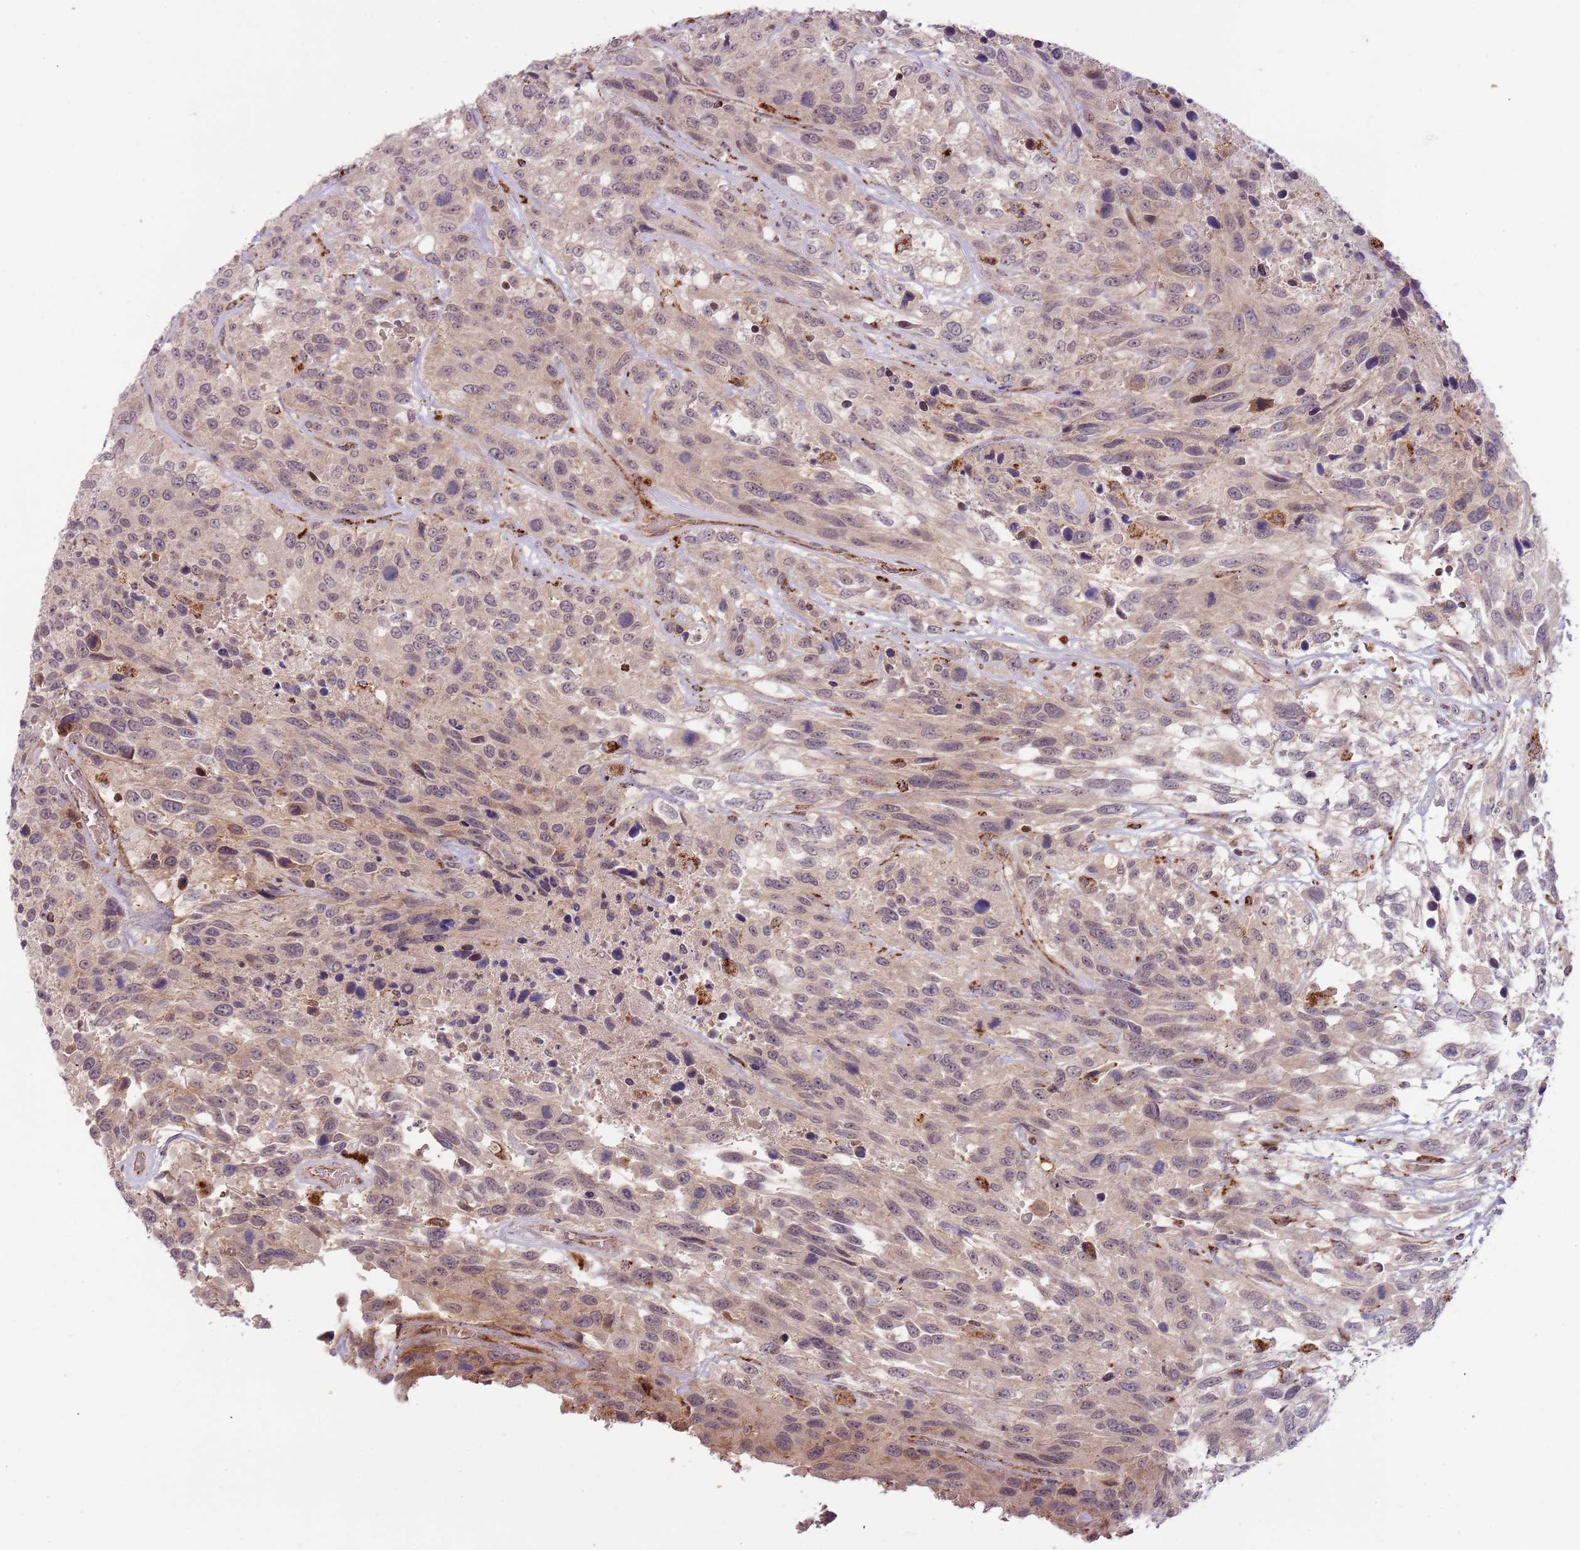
{"staining": {"intensity": "weak", "quantity": "<25%", "location": "cytoplasmic/membranous"}, "tissue": "urothelial cancer", "cell_type": "Tumor cells", "image_type": "cancer", "snomed": [{"axis": "morphology", "description": "Urothelial carcinoma, High grade"}, {"axis": "topography", "description": "Urinary bladder"}], "caption": "High power microscopy image of an immunohistochemistry micrograph of high-grade urothelial carcinoma, revealing no significant expression in tumor cells.", "gene": "ULK3", "patient": {"sex": "female", "age": 70}}